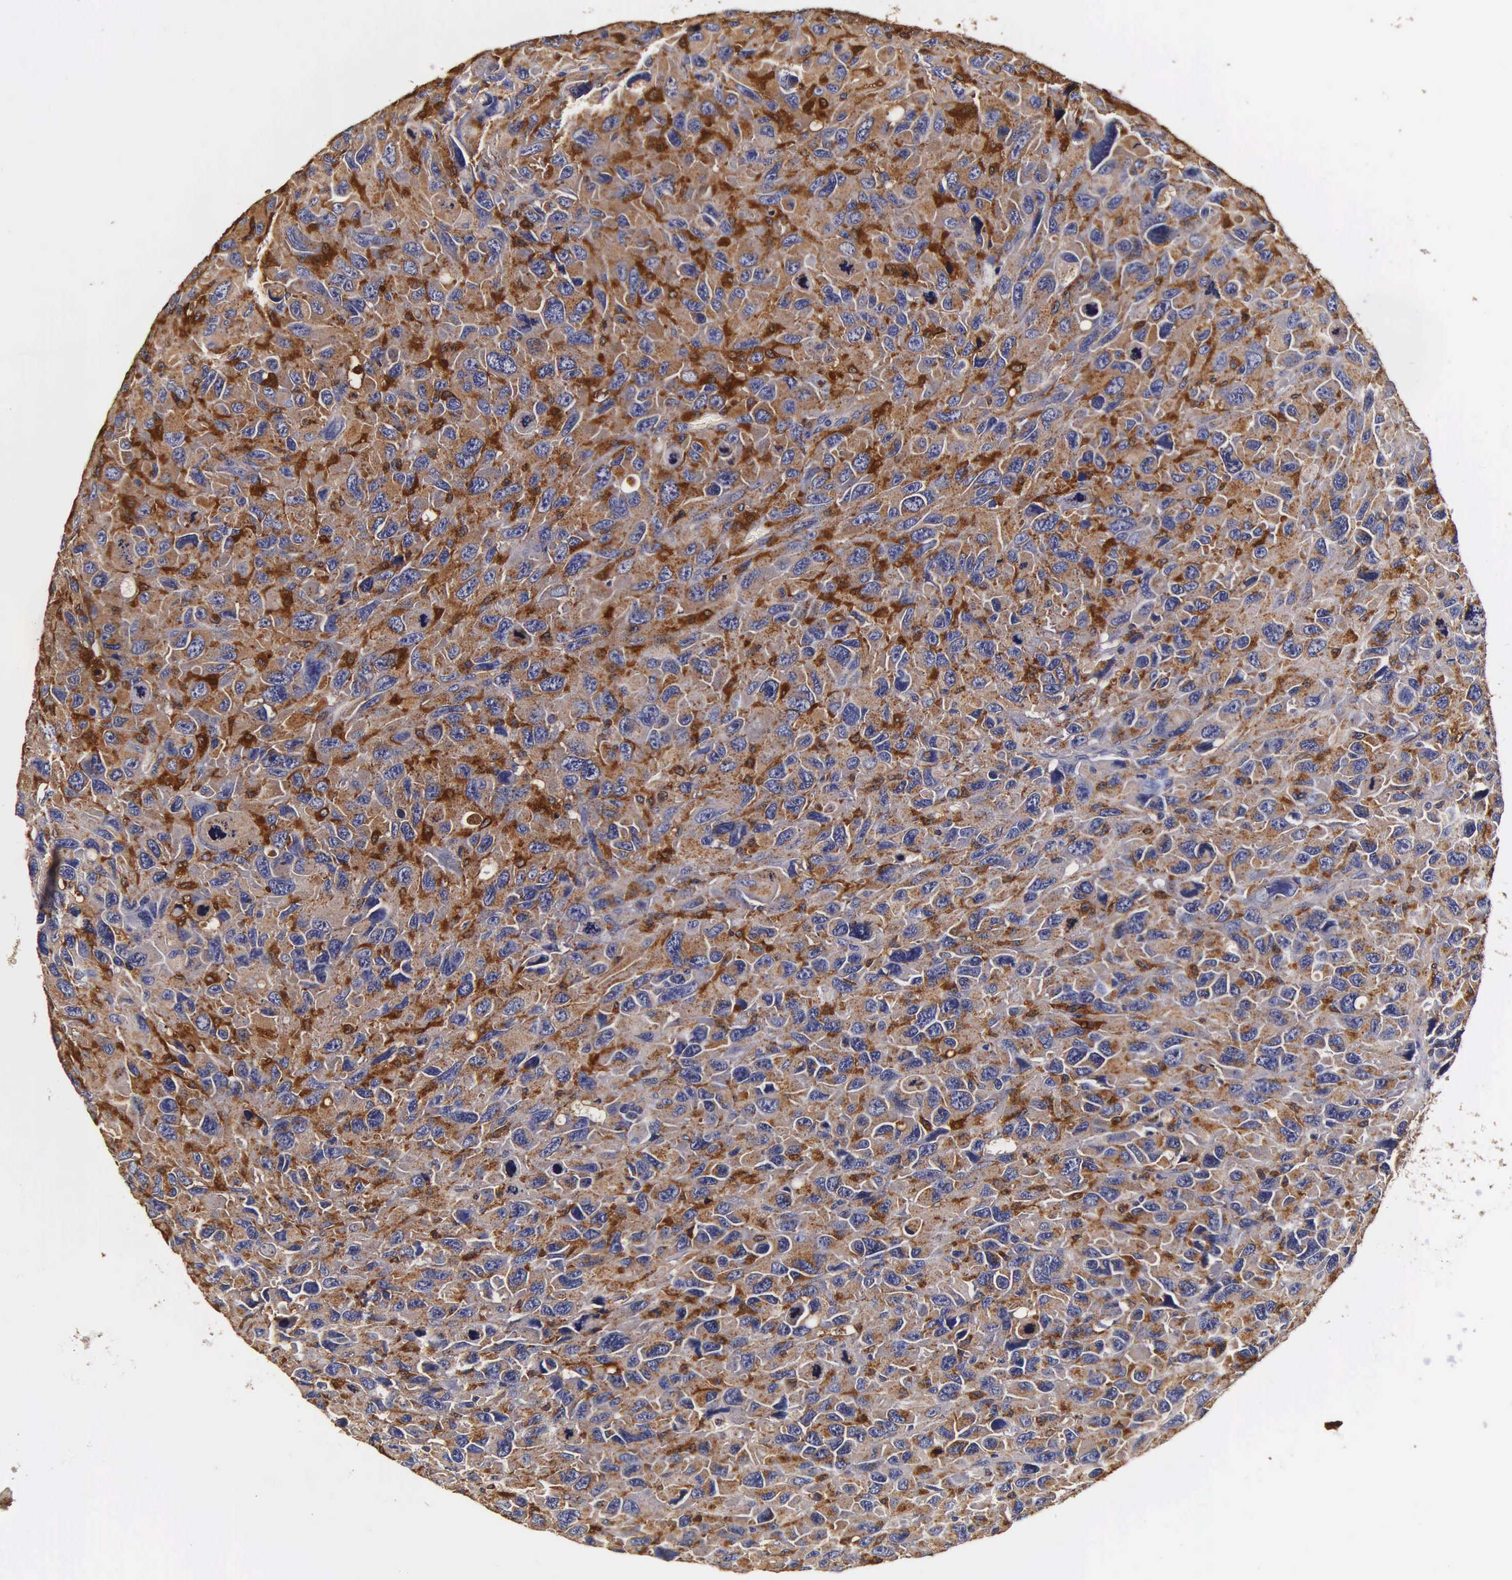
{"staining": {"intensity": "strong", "quantity": ">75%", "location": "cytoplasmic/membranous"}, "tissue": "renal cancer", "cell_type": "Tumor cells", "image_type": "cancer", "snomed": [{"axis": "morphology", "description": "Adenocarcinoma, NOS"}, {"axis": "topography", "description": "Kidney"}], "caption": "The photomicrograph shows staining of renal adenocarcinoma, revealing strong cytoplasmic/membranous protein expression (brown color) within tumor cells.", "gene": "CTSB", "patient": {"sex": "male", "age": 79}}